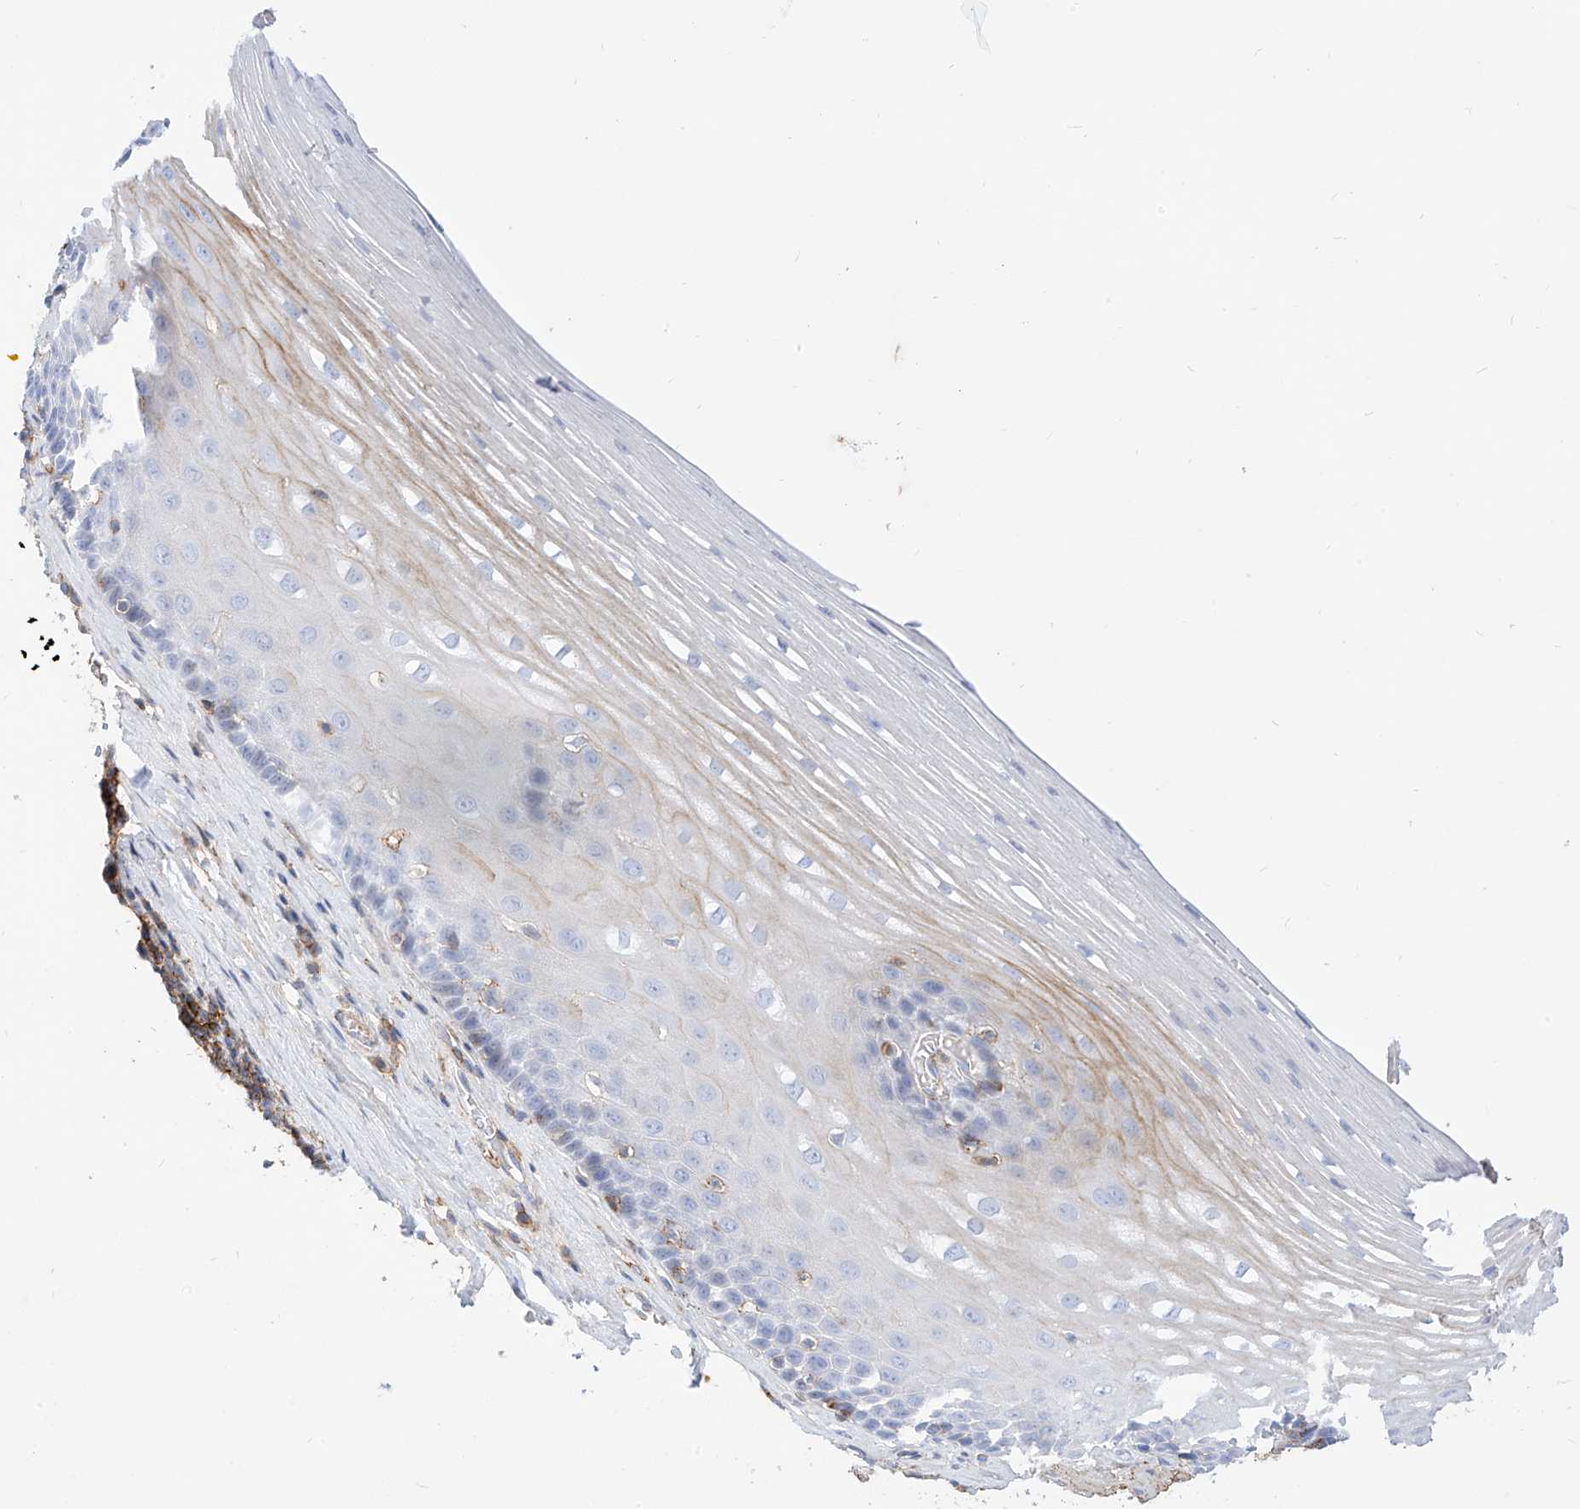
{"staining": {"intensity": "moderate", "quantity": "<25%", "location": "cytoplasmic/membranous"}, "tissue": "esophagus", "cell_type": "Squamous epithelial cells", "image_type": "normal", "snomed": [{"axis": "morphology", "description": "Normal tissue, NOS"}, {"axis": "topography", "description": "Esophagus"}], "caption": "Squamous epithelial cells show moderate cytoplasmic/membranous staining in approximately <25% of cells in unremarkable esophagus. The staining is performed using DAB brown chromogen to label protein expression. The nuclei are counter-stained blue using hematoxylin.", "gene": "TXNDC9", "patient": {"sex": "male", "age": 62}}